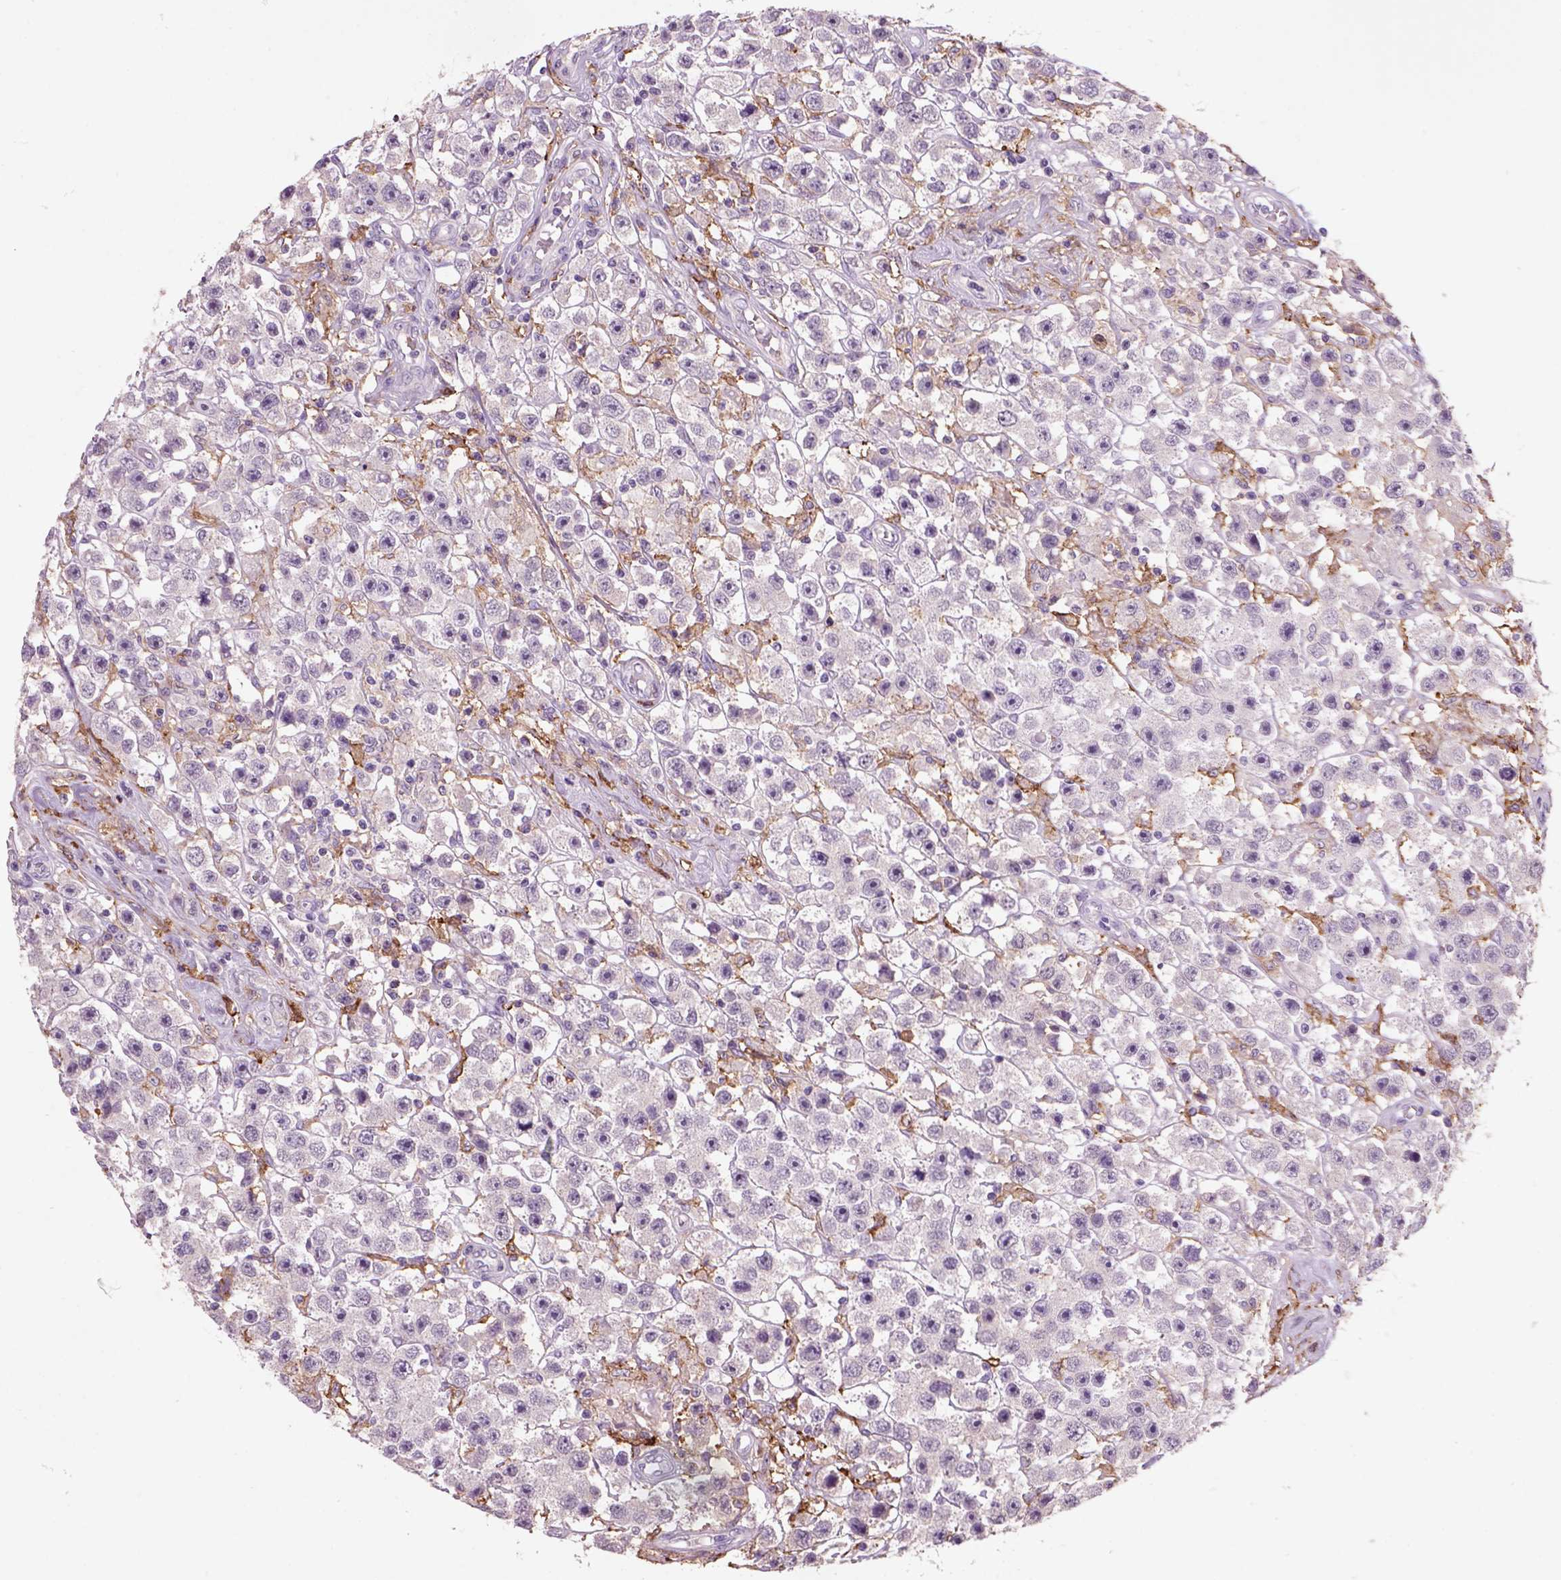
{"staining": {"intensity": "negative", "quantity": "none", "location": "none"}, "tissue": "testis cancer", "cell_type": "Tumor cells", "image_type": "cancer", "snomed": [{"axis": "morphology", "description": "Seminoma, NOS"}, {"axis": "topography", "description": "Testis"}], "caption": "Tumor cells are negative for brown protein staining in testis cancer.", "gene": "CD14", "patient": {"sex": "male", "age": 45}}